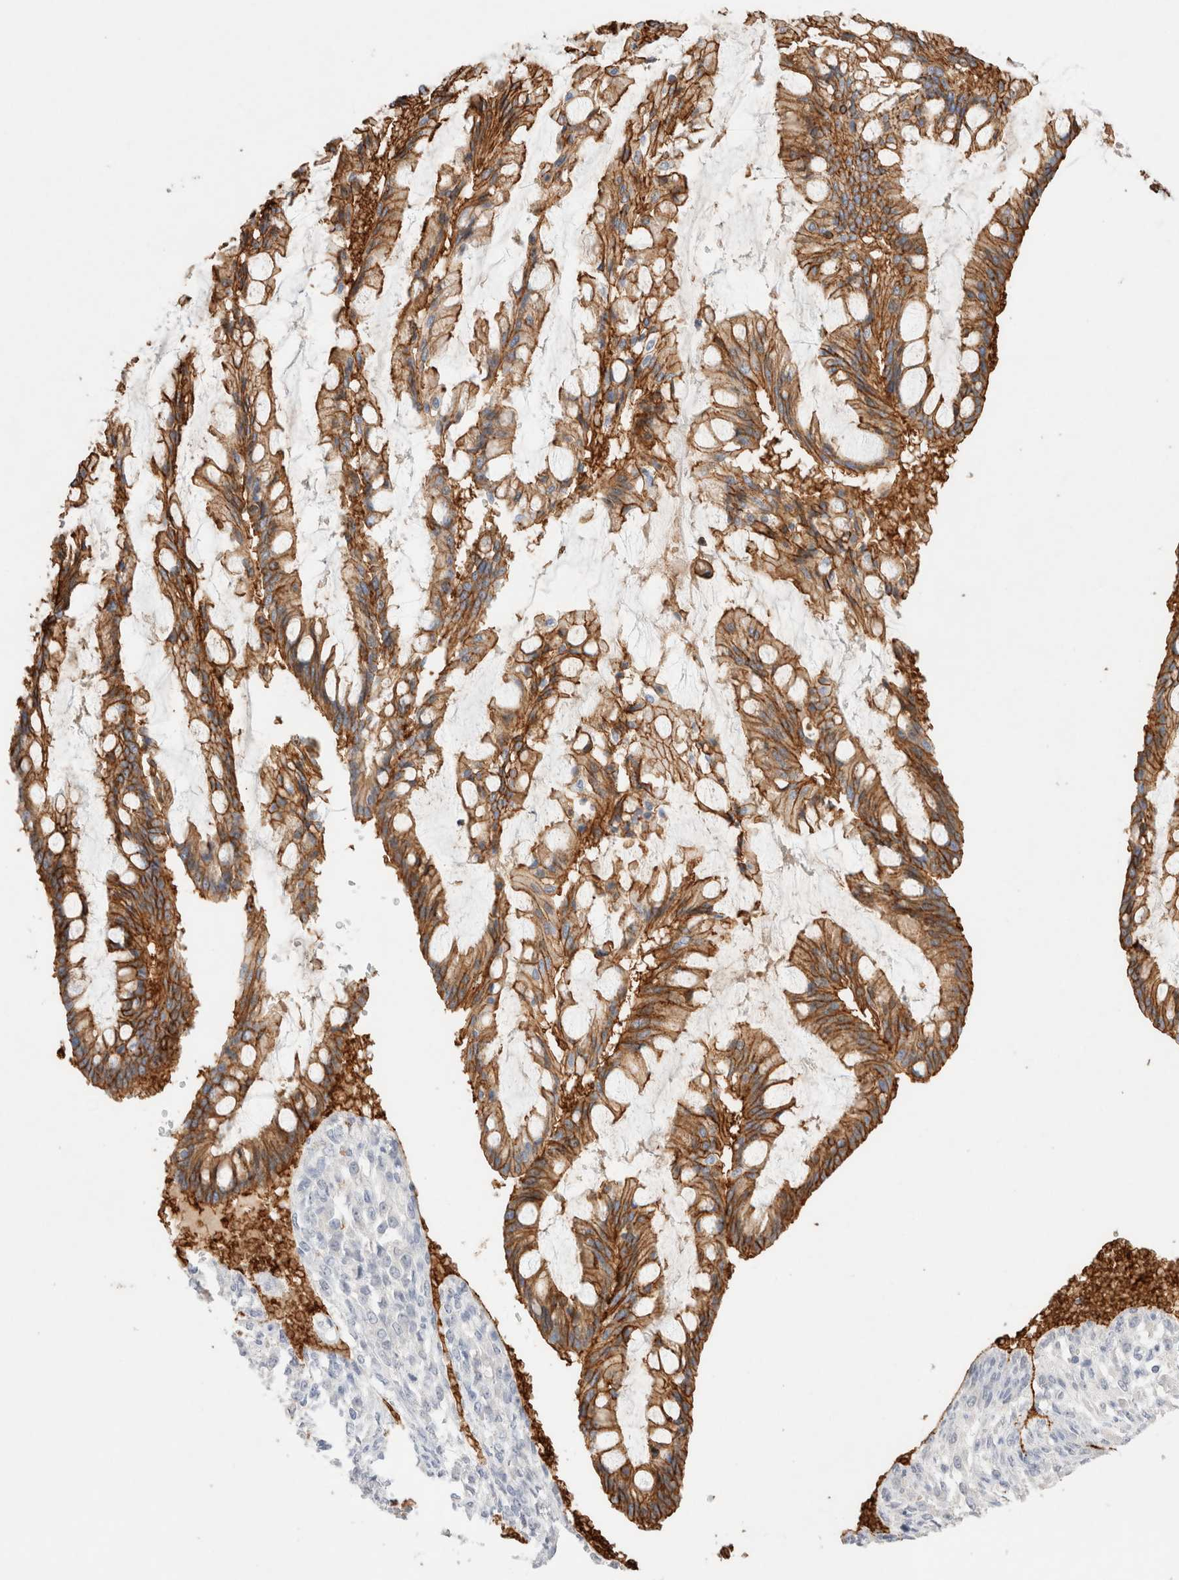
{"staining": {"intensity": "strong", "quantity": ">75%", "location": "cytoplasmic/membranous"}, "tissue": "ovarian cancer", "cell_type": "Tumor cells", "image_type": "cancer", "snomed": [{"axis": "morphology", "description": "Cystadenocarcinoma, mucinous, NOS"}, {"axis": "topography", "description": "Ovary"}], "caption": "Immunohistochemical staining of ovarian mucinous cystadenocarcinoma demonstrates high levels of strong cytoplasmic/membranous protein expression in about >75% of tumor cells.", "gene": "EPCAM", "patient": {"sex": "female", "age": 73}}